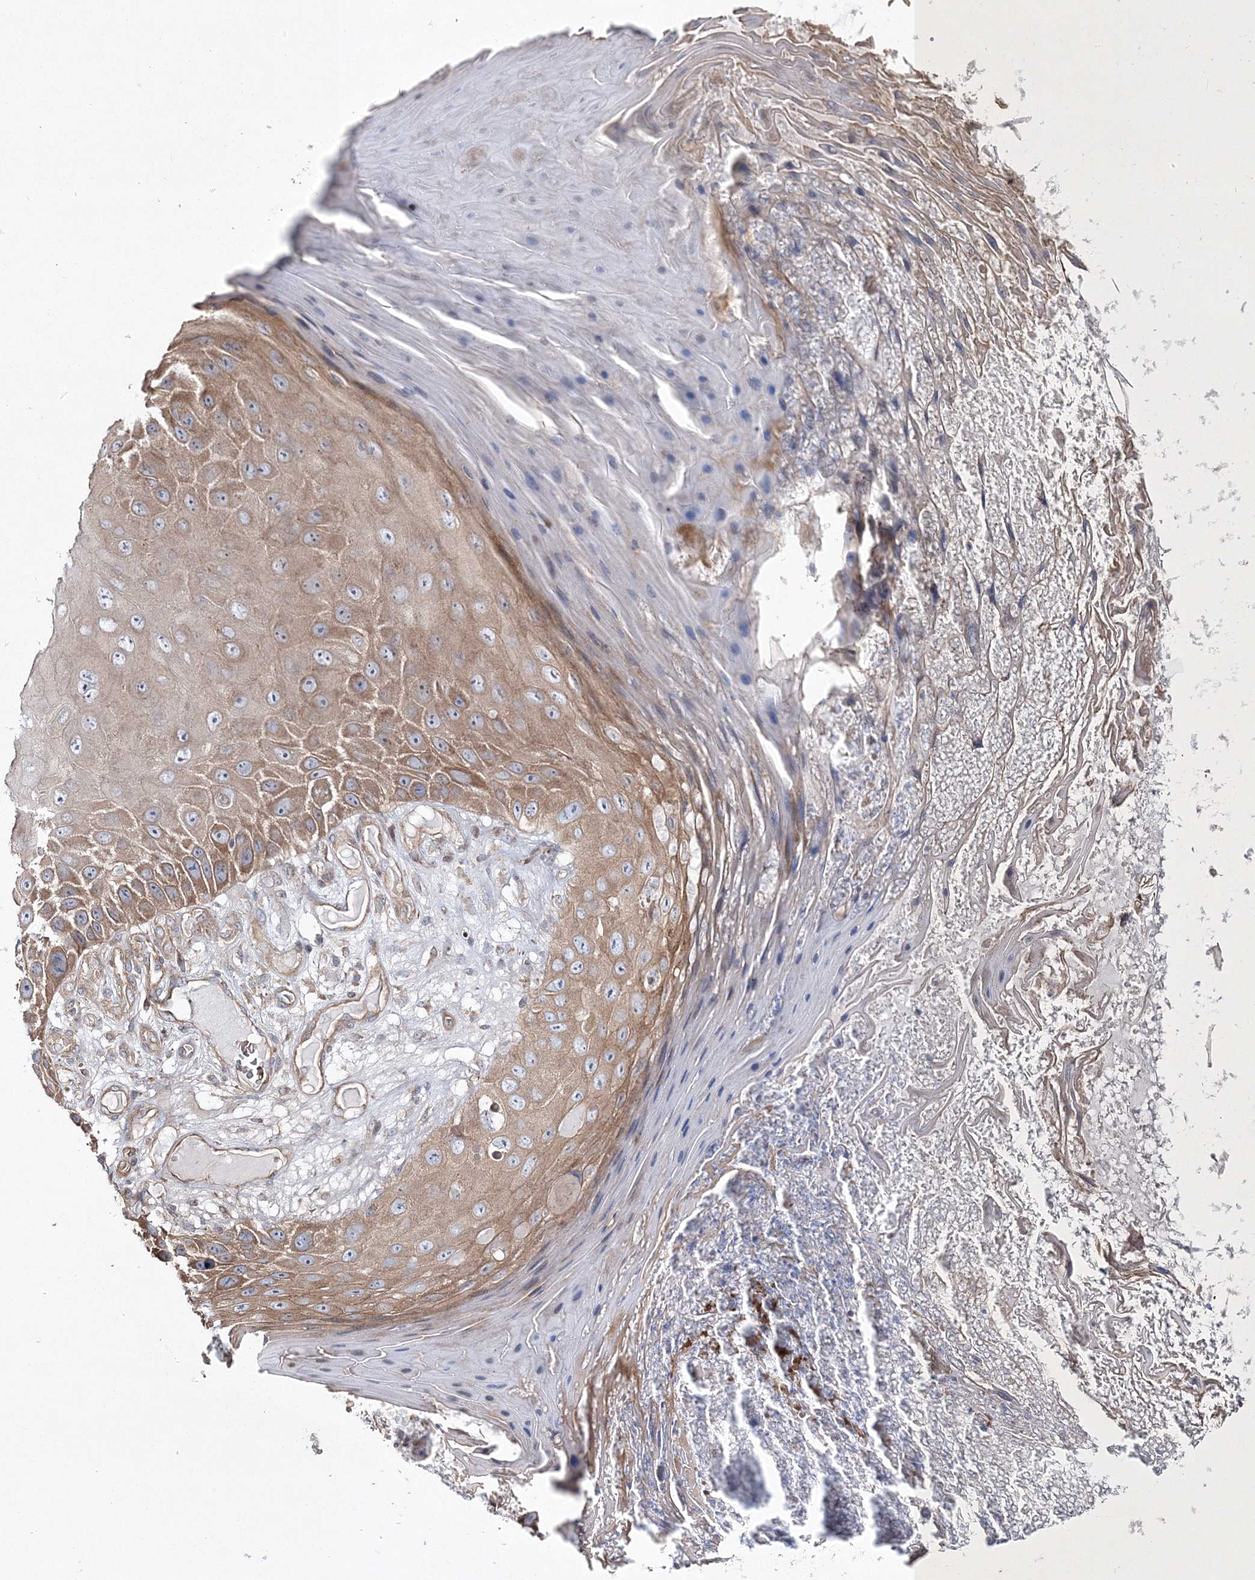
{"staining": {"intensity": "moderate", "quantity": ">75%", "location": "cytoplasmic/membranous"}, "tissue": "skin cancer", "cell_type": "Tumor cells", "image_type": "cancer", "snomed": [{"axis": "morphology", "description": "Squamous cell carcinoma, NOS"}, {"axis": "topography", "description": "Skin"}], "caption": "Moderate cytoplasmic/membranous expression is identified in about >75% of tumor cells in squamous cell carcinoma (skin). (DAB (3,3'-diaminobenzidine) = brown stain, brightfield microscopy at high magnification).", "gene": "ZSWIM6", "patient": {"sex": "female", "age": 88}}